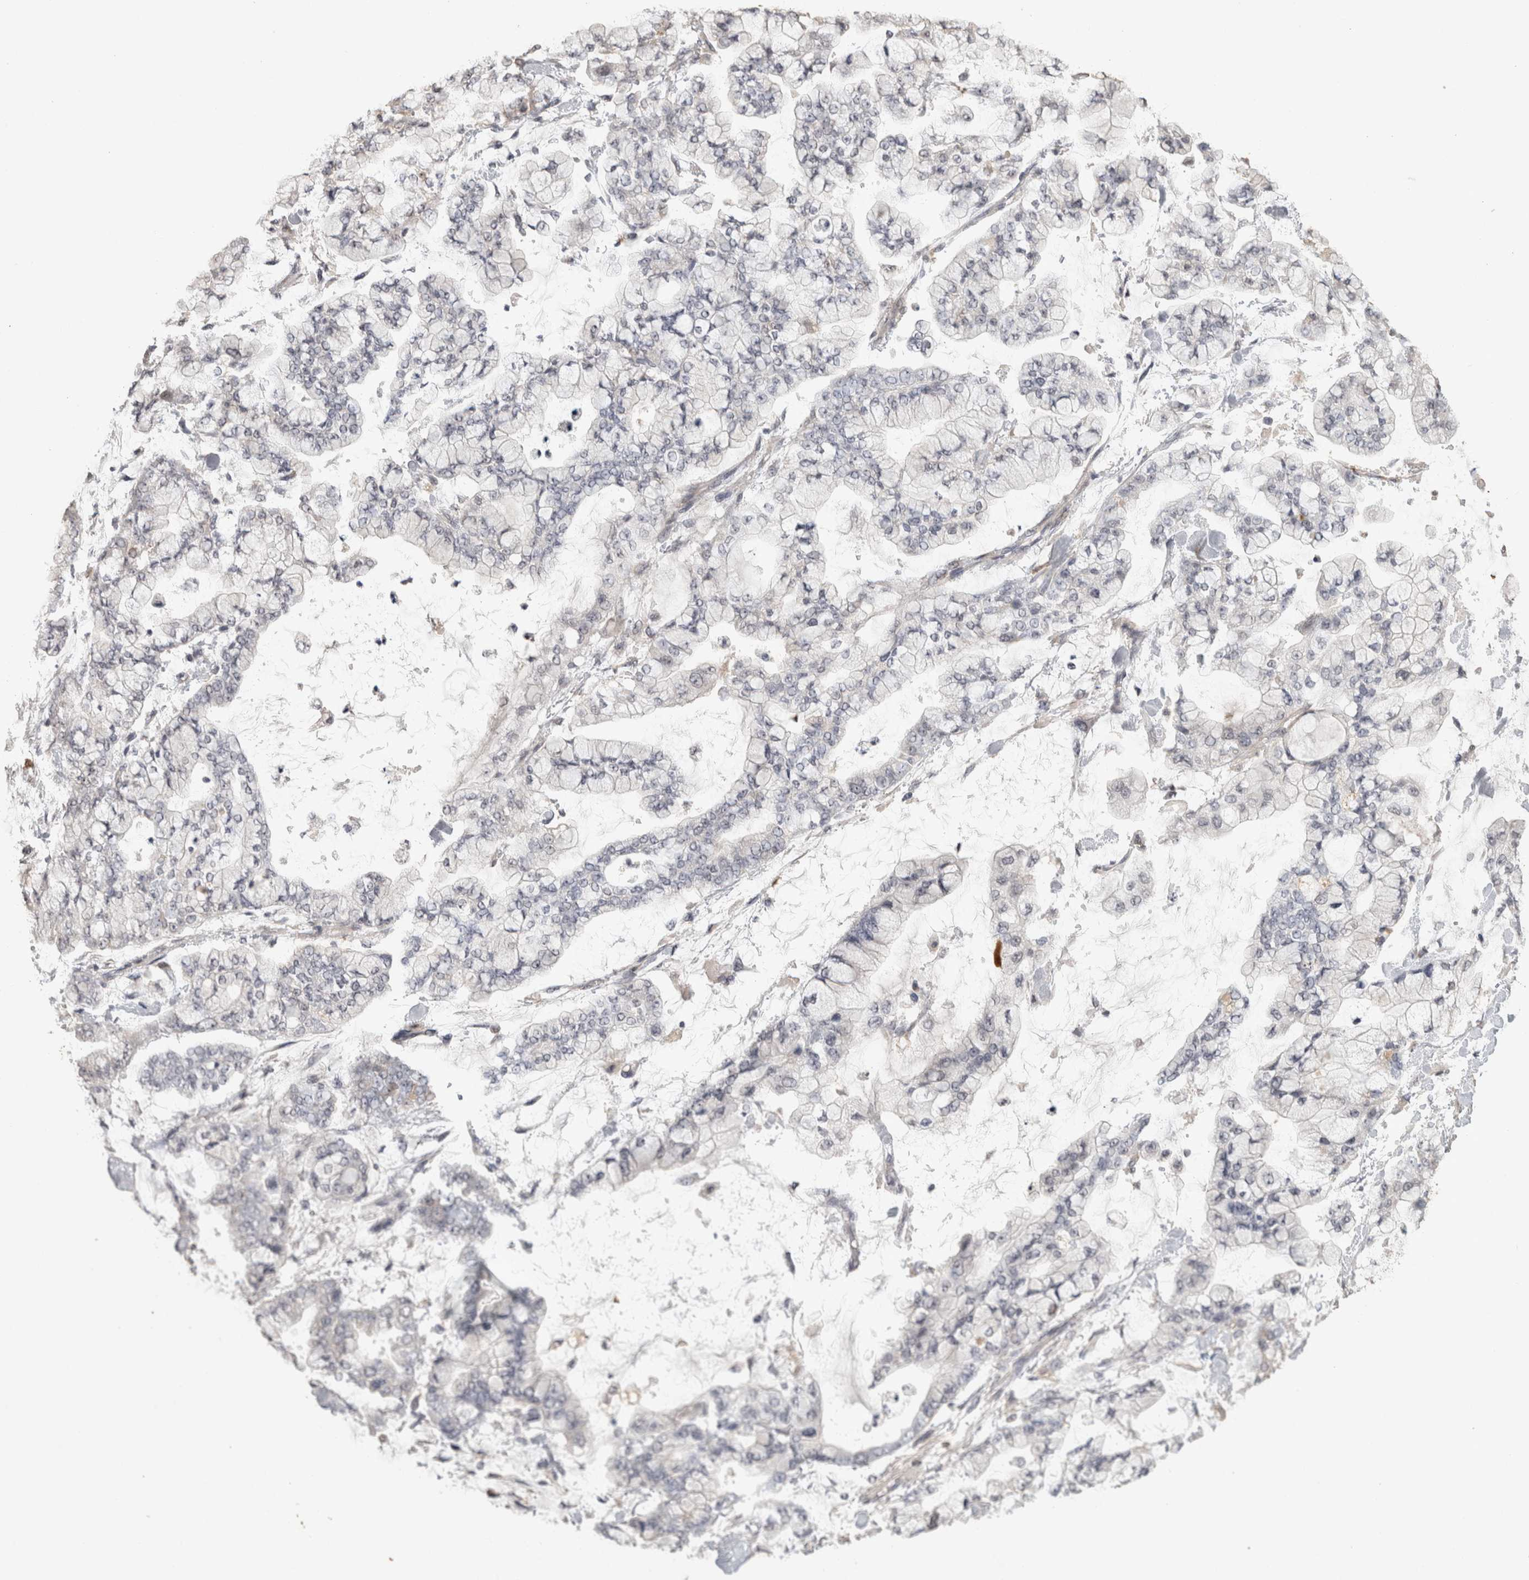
{"staining": {"intensity": "negative", "quantity": "none", "location": "none"}, "tissue": "stomach cancer", "cell_type": "Tumor cells", "image_type": "cancer", "snomed": [{"axis": "morphology", "description": "Normal tissue, NOS"}, {"axis": "morphology", "description": "Adenocarcinoma, NOS"}, {"axis": "topography", "description": "Stomach, upper"}, {"axis": "topography", "description": "Stomach"}], "caption": "The photomicrograph displays no significant expression in tumor cells of stomach adenocarcinoma.", "gene": "REPS2", "patient": {"sex": "male", "age": 76}}